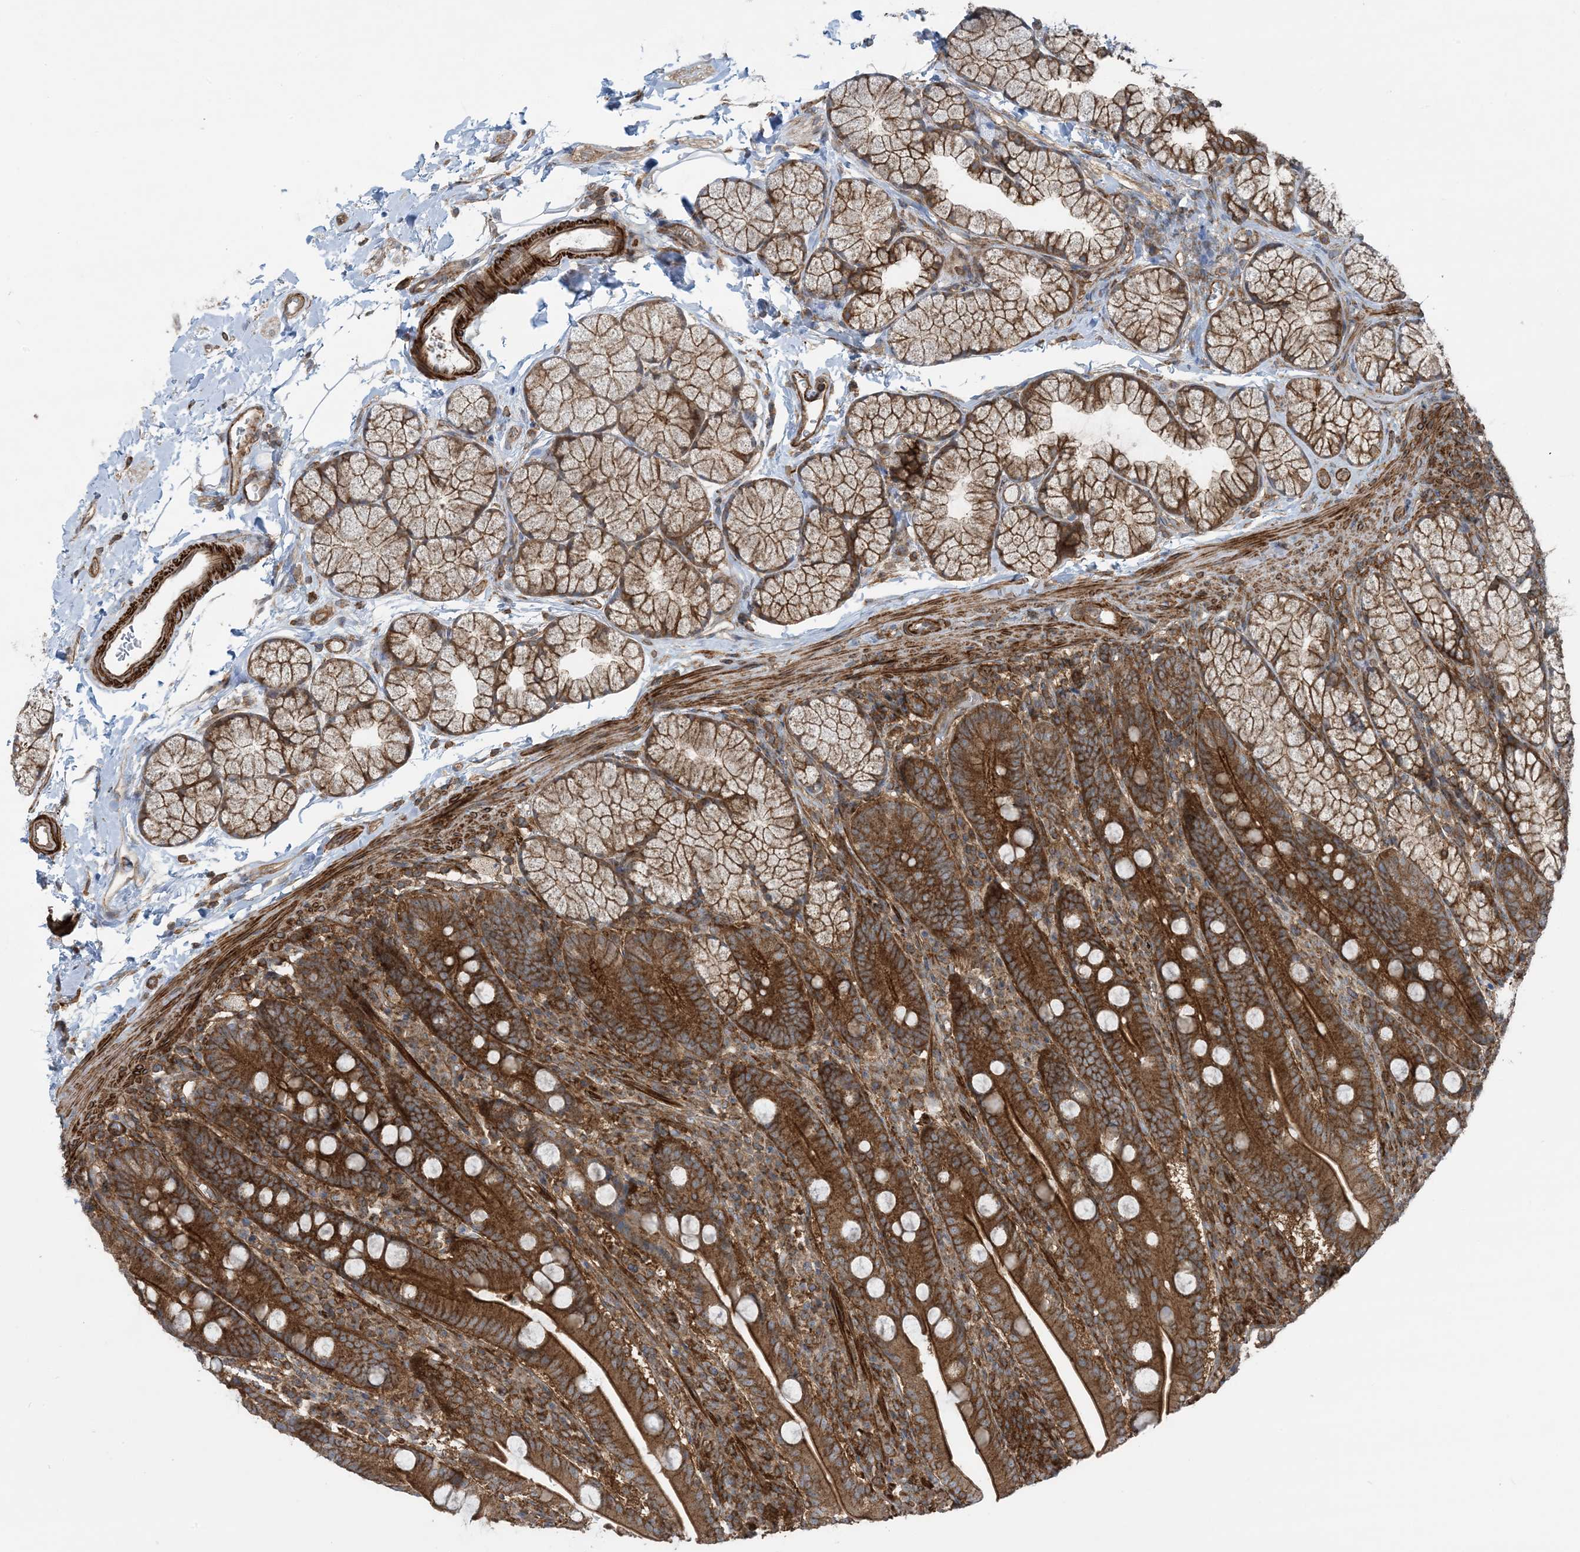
{"staining": {"intensity": "strong", "quantity": ">75%", "location": "cytoplasmic/membranous"}, "tissue": "duodenum", "cell_type": "Glandular cells", "image_type": "normal", "snomed": [{"axis": "morphology", "description": "Normal tissue, NOS"}, {"axis": "topography", "description": "Duodenum"}], "caption": "Immunohistochemical staining of normal human duodenum reveals strong cytoplasmic/membranous protein expression in about >75% of glandular cells.", "gene": "STAM2", "patient": {"sex": "male", "age": 35}}